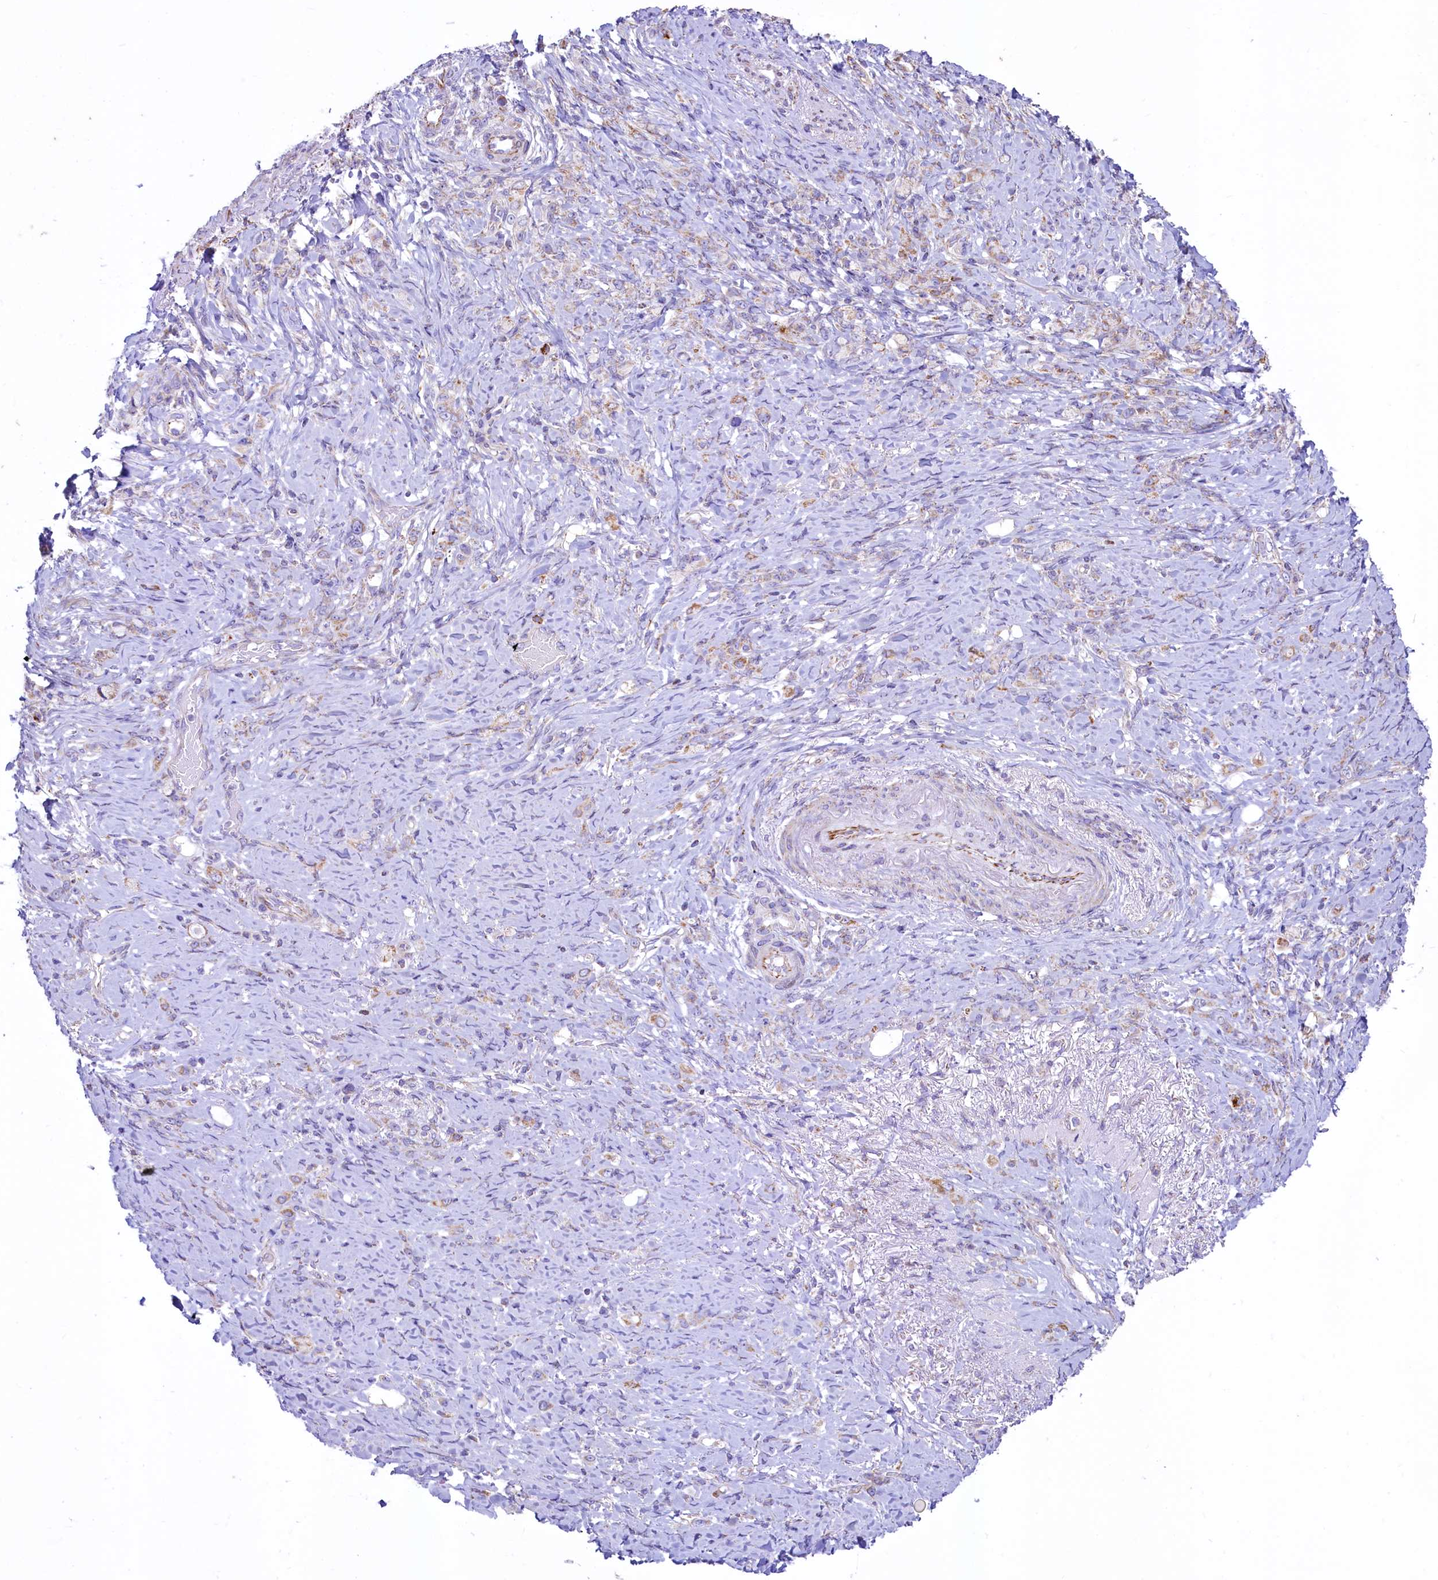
{"staining": {"intensity": "moderate", "quantity": "<25%", "location": "cytoplasmic/membranous"}, "tissue": "stomach cancer", "cell_type": "Tumor cells", "image_type": "cancer", "snomed": [{"axis": "morphology", "description": "Adenocarcinoma, NOS"}, {"axis": "topography", "description": "Stomach"}], "caption": "Adenocarcinoma (stomach) stained for a protein (brown) displays moderate cytoplasmic/membranous positive positivity in about <25% of tumor cells.", "gene": "VWCE", "patient": {"sex": "female", "age": 79}}